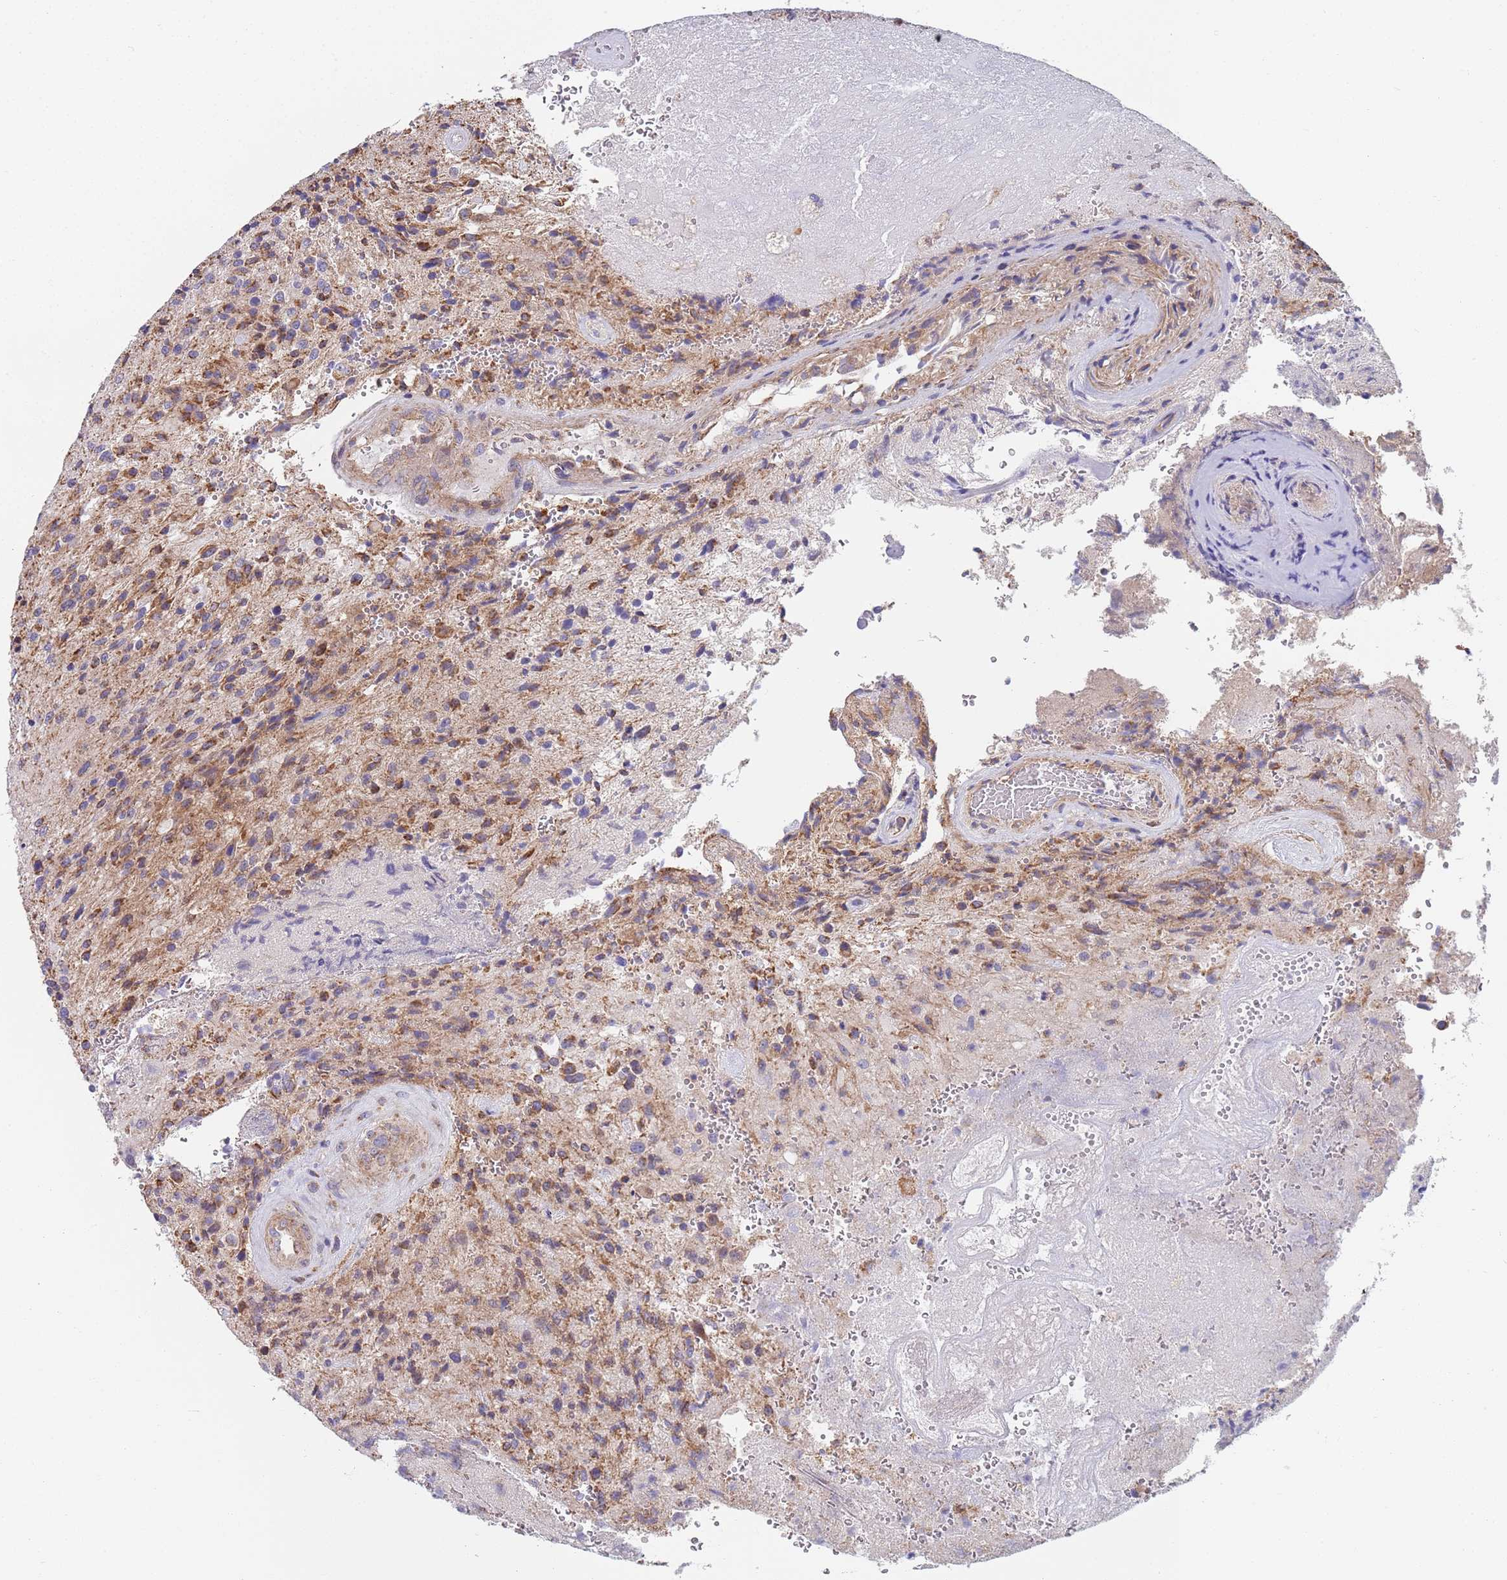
{"staining": {"intensity": "moderate", "quantity": "<25%", "location": "cytoplasmic/membranous"}, "tissue": "glioma", "cell_type": "Tumor cells", "image_type": "cancer", "snomed": [{"axis": "morphology", "description": "Normal tissue, NOS"}, {"axis": "morphology", "description": "Glioma, malignant, High grade"}, {"axis": "topography", "description": "Cerebral cortex"}], "caption": "Moderate cytoplasmic/membranous protein expression is appreciated in about <25% of tumor cells in malignant glioma (high-grade).", "gene": "PWWP3A", "patient": {"sex": "male", "age": 56}}